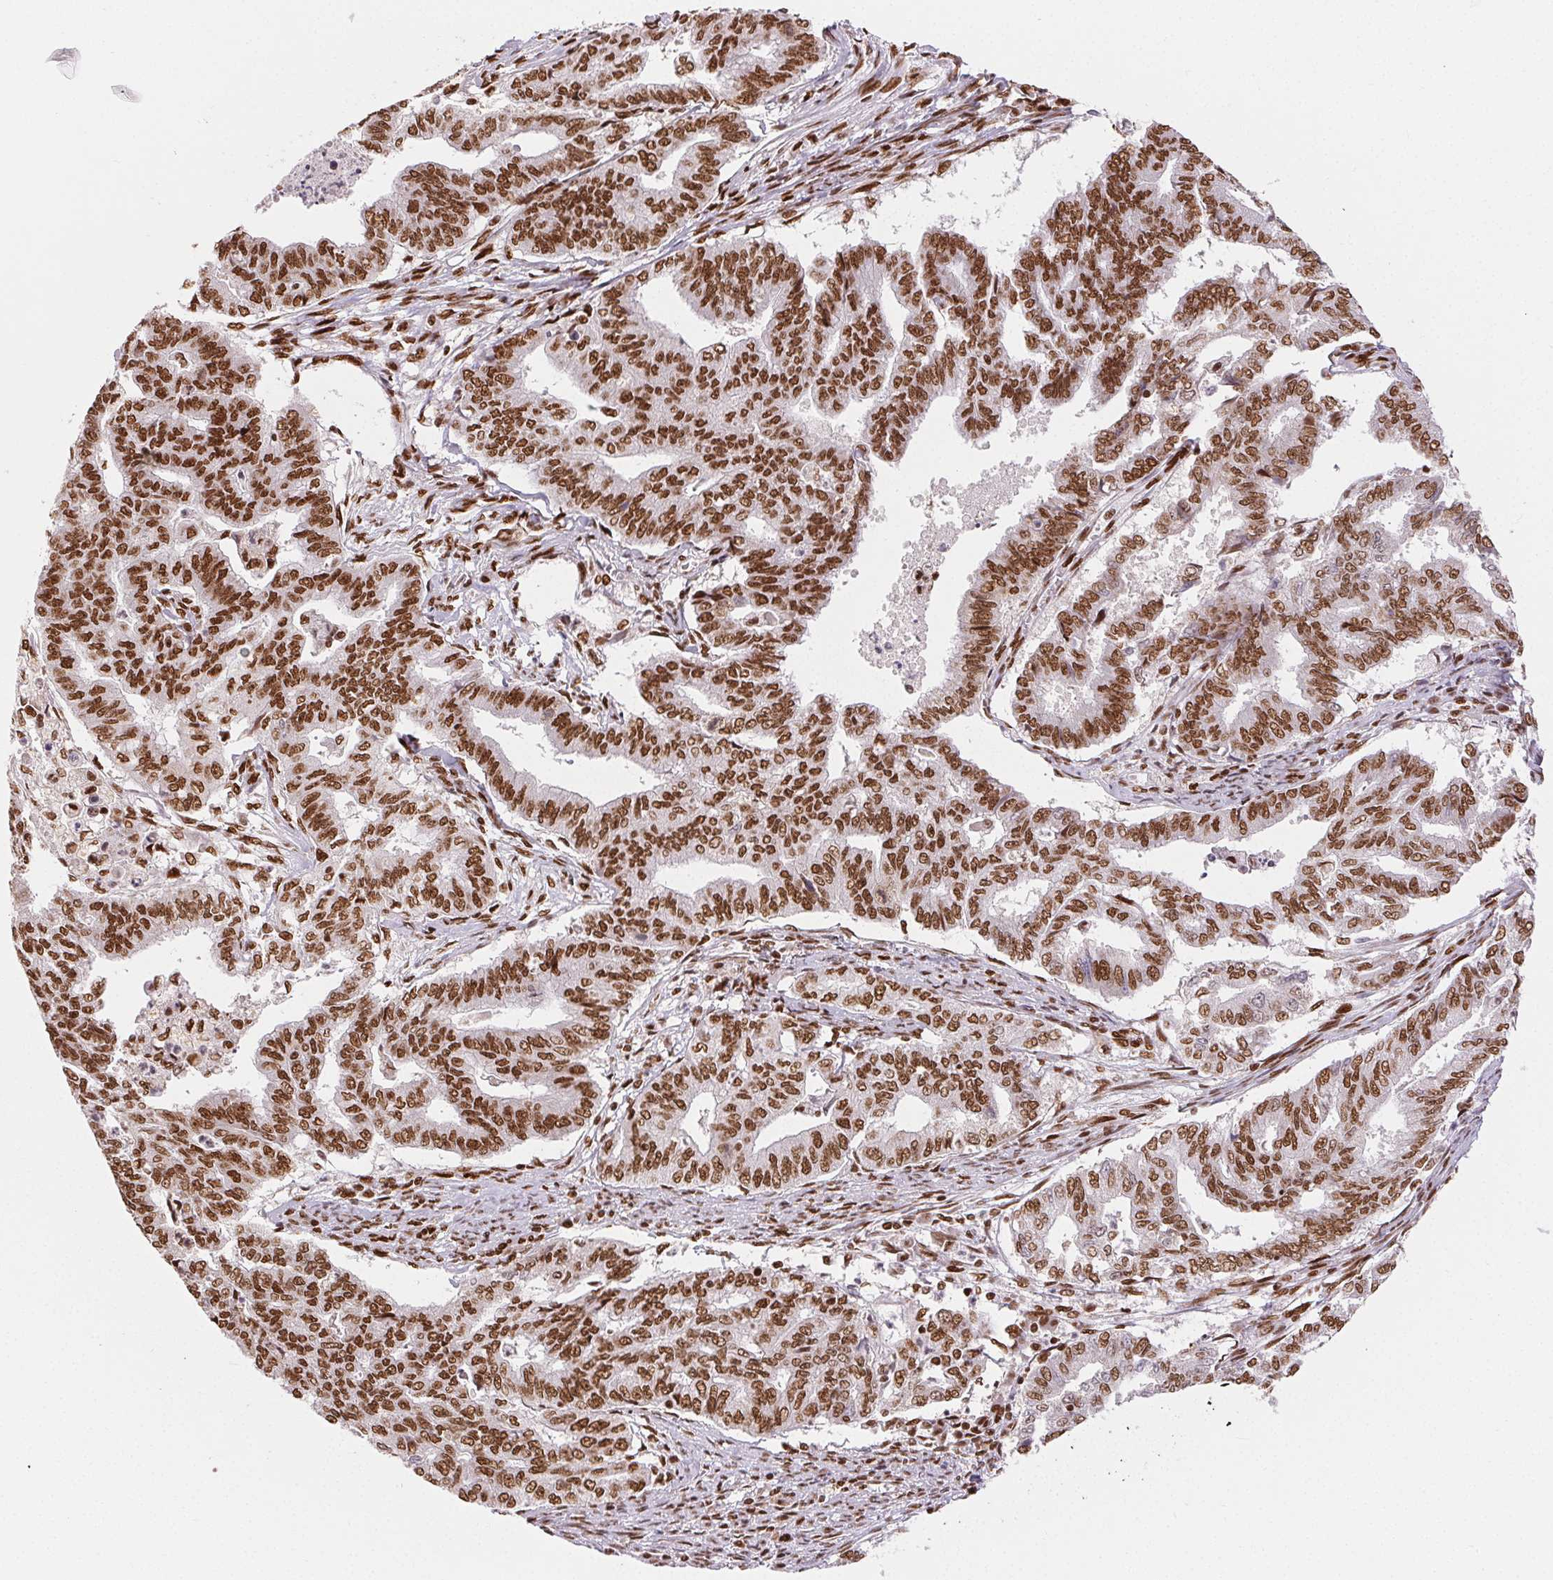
{"staining": {"intensity": "strong", "quantity": "25%-75%", "location": "nuclear"}, "tissue": "endometrial cancer", "cell_type": "Tumor cells", "image_type": "cancer", "snomed": [{"axis": "morphology", "description": "Adenocarcinoma, NOS"}, {"axis": "topography", "description": "Endometrium"}], "caption": "A micrograph of human endometrial cancer (adenocarcinoma) stained for a protein exhibits strong nuclear brown staining in tumor cells.", "gene": "ZNF80", "patient": {"sex": "female", "age": 79}}